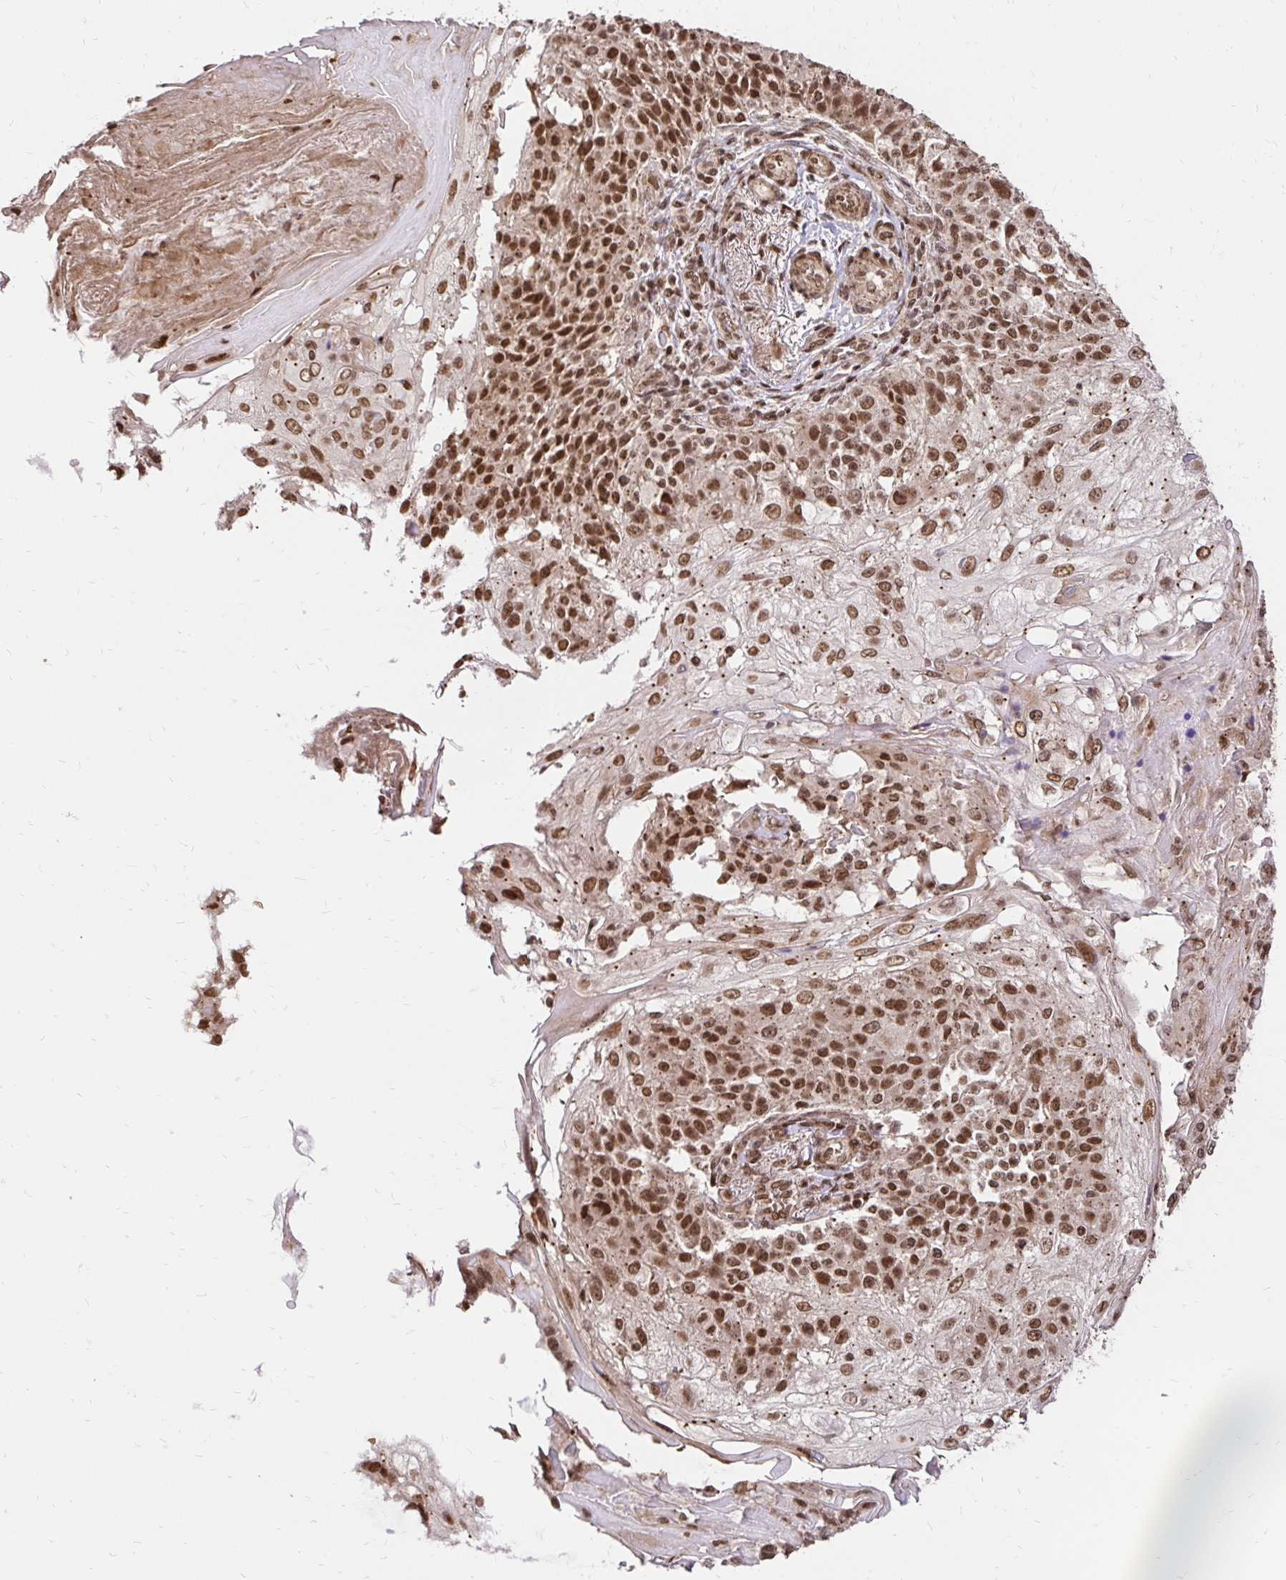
{"staining": {"intensity": "moderate", "quantity": ">75%", "location": "cytoplasmic/membranous,nuclear"}, "tissue": "skin cancer", "cell_type": "Tumor cells", "image_type": "cancer", "snomed": [{"axis": "morphology", "description": "Normal tissue, NOS"}, {"axis": "morphology", "description": "Squamous cell carcinoma, NOS"}, {"axis": "topography", "description": "Skin"}], "caption": "Immunohistochemical staining of human skin cancer exhibits medium levels of moderate cytoplasmic/membranous and nuclear protein staining in about >75% of tumor cells.", "gene": "GLYR1", "patient": {"sex": "female", "age": 83}}